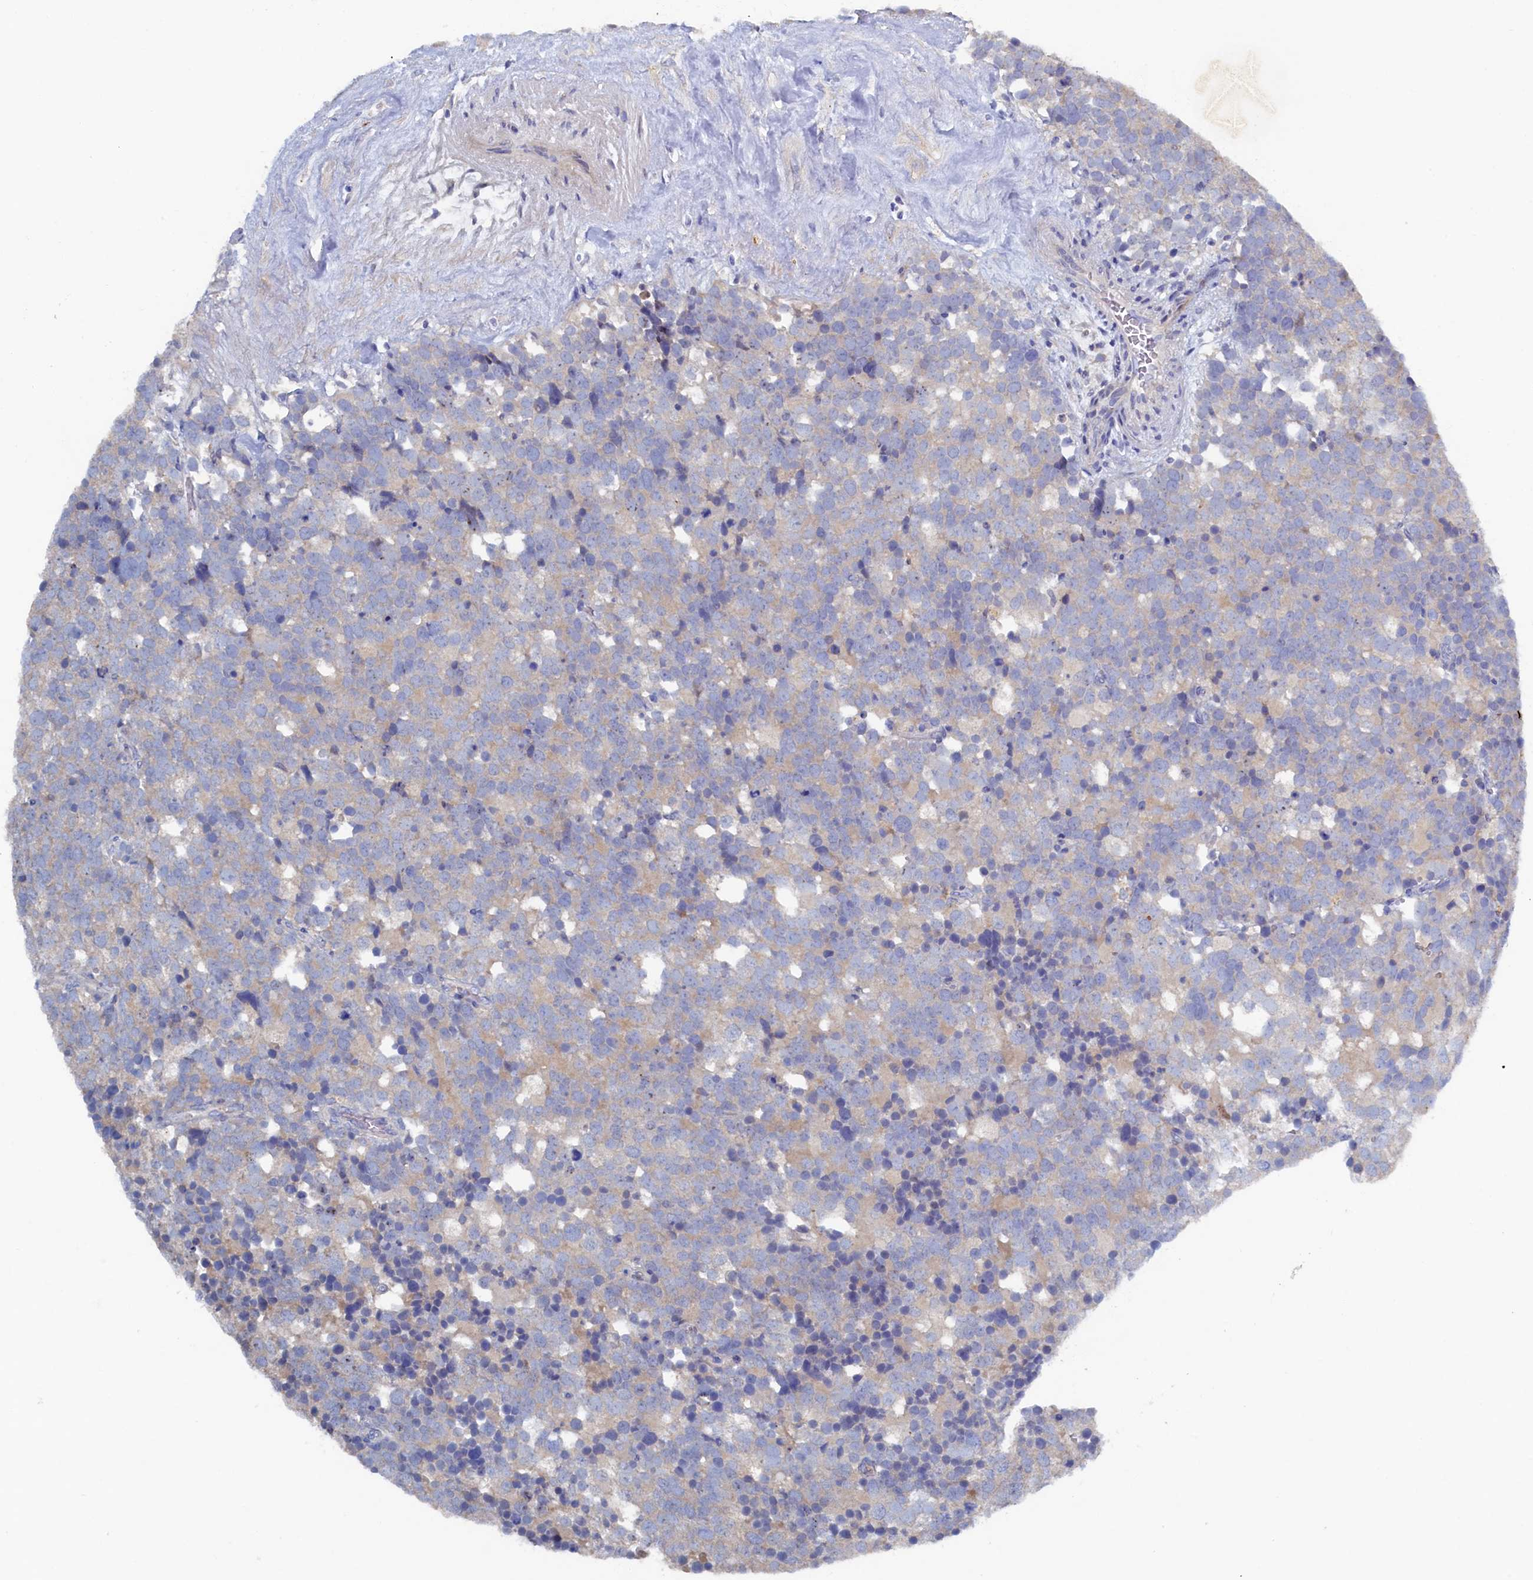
{"staining": {"intensity": "negative", "quantity": "none", "location": "none"}, "tissue": "testis cancer", "cell_type": "Tumor cells", "image_type": "cancer", "snomed": [{"axis": "morphology", "description": "Seminoma, NOS"}, {"axis": "topography", "description": "Testis"}], "caption": "A histopathology image of testis seminoma stained for a protein shows no brown staining in tumor cells. (Brightfield microscopy of DAB (3,3'-diaminobenzidine) IHC at high magnification).", "gene": "CBLIF", "patient": {"sex": "male", "age": 71}}